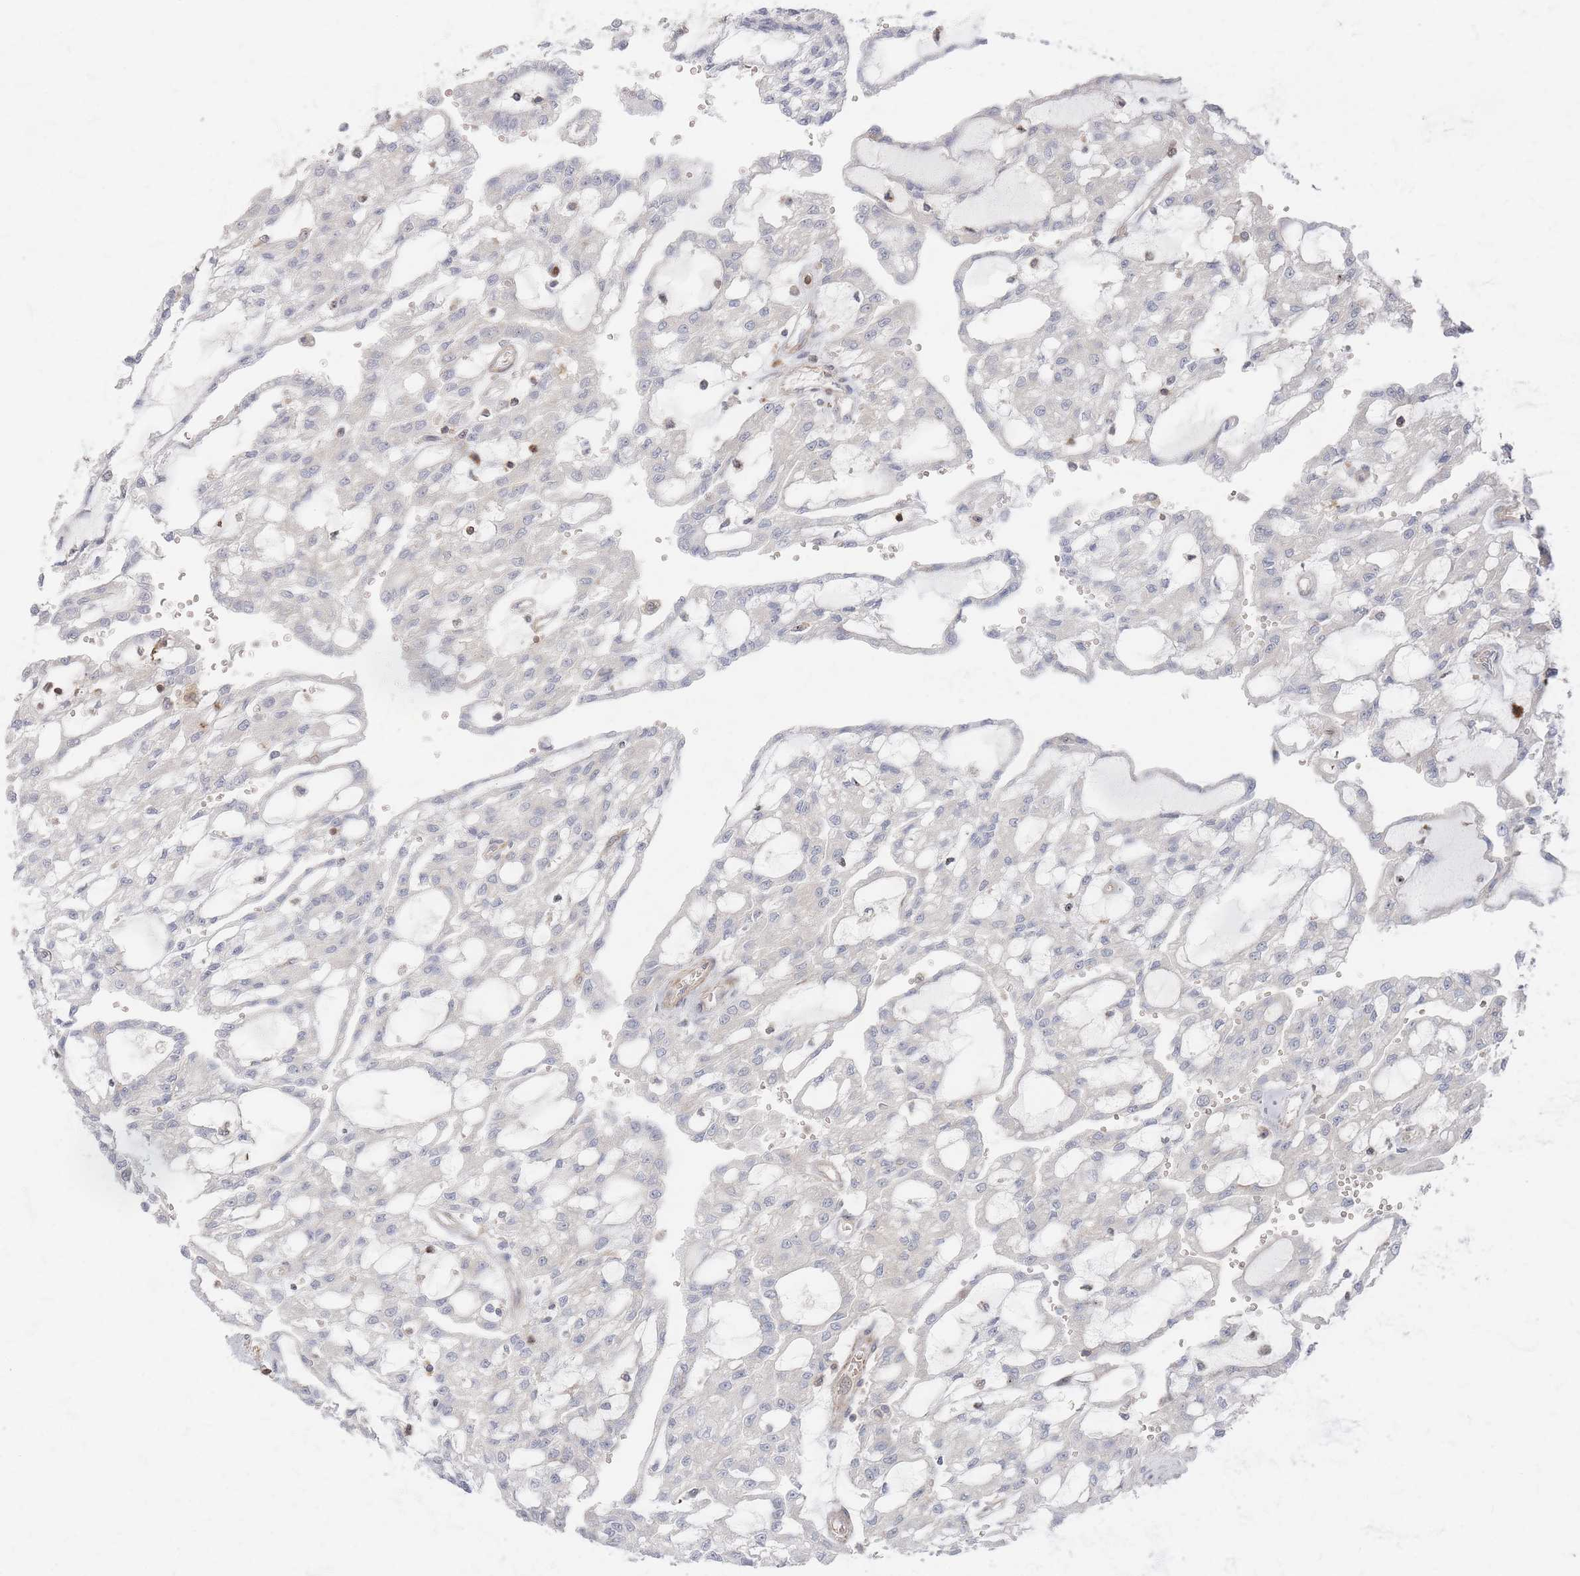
{"staining": {"intensity": "negative", "quantity": "none", "location": "none"}, "tissue": "renal cancer", "cell_type": "Tumor cells", "image_type": "cancer", "snomed": [{"axis": "morphology", "description": "Adenocarcinoma, NOS"}, {"axis": "topography", "description": "Kidney"}], "caption": "A high-resolution image shows immunohistochemistry (IHC) staining of renal cancer, which shows no significant staining in tumor cells.", "gene": "ZNF852", "patient": {"sex": "male", "age": 63}}